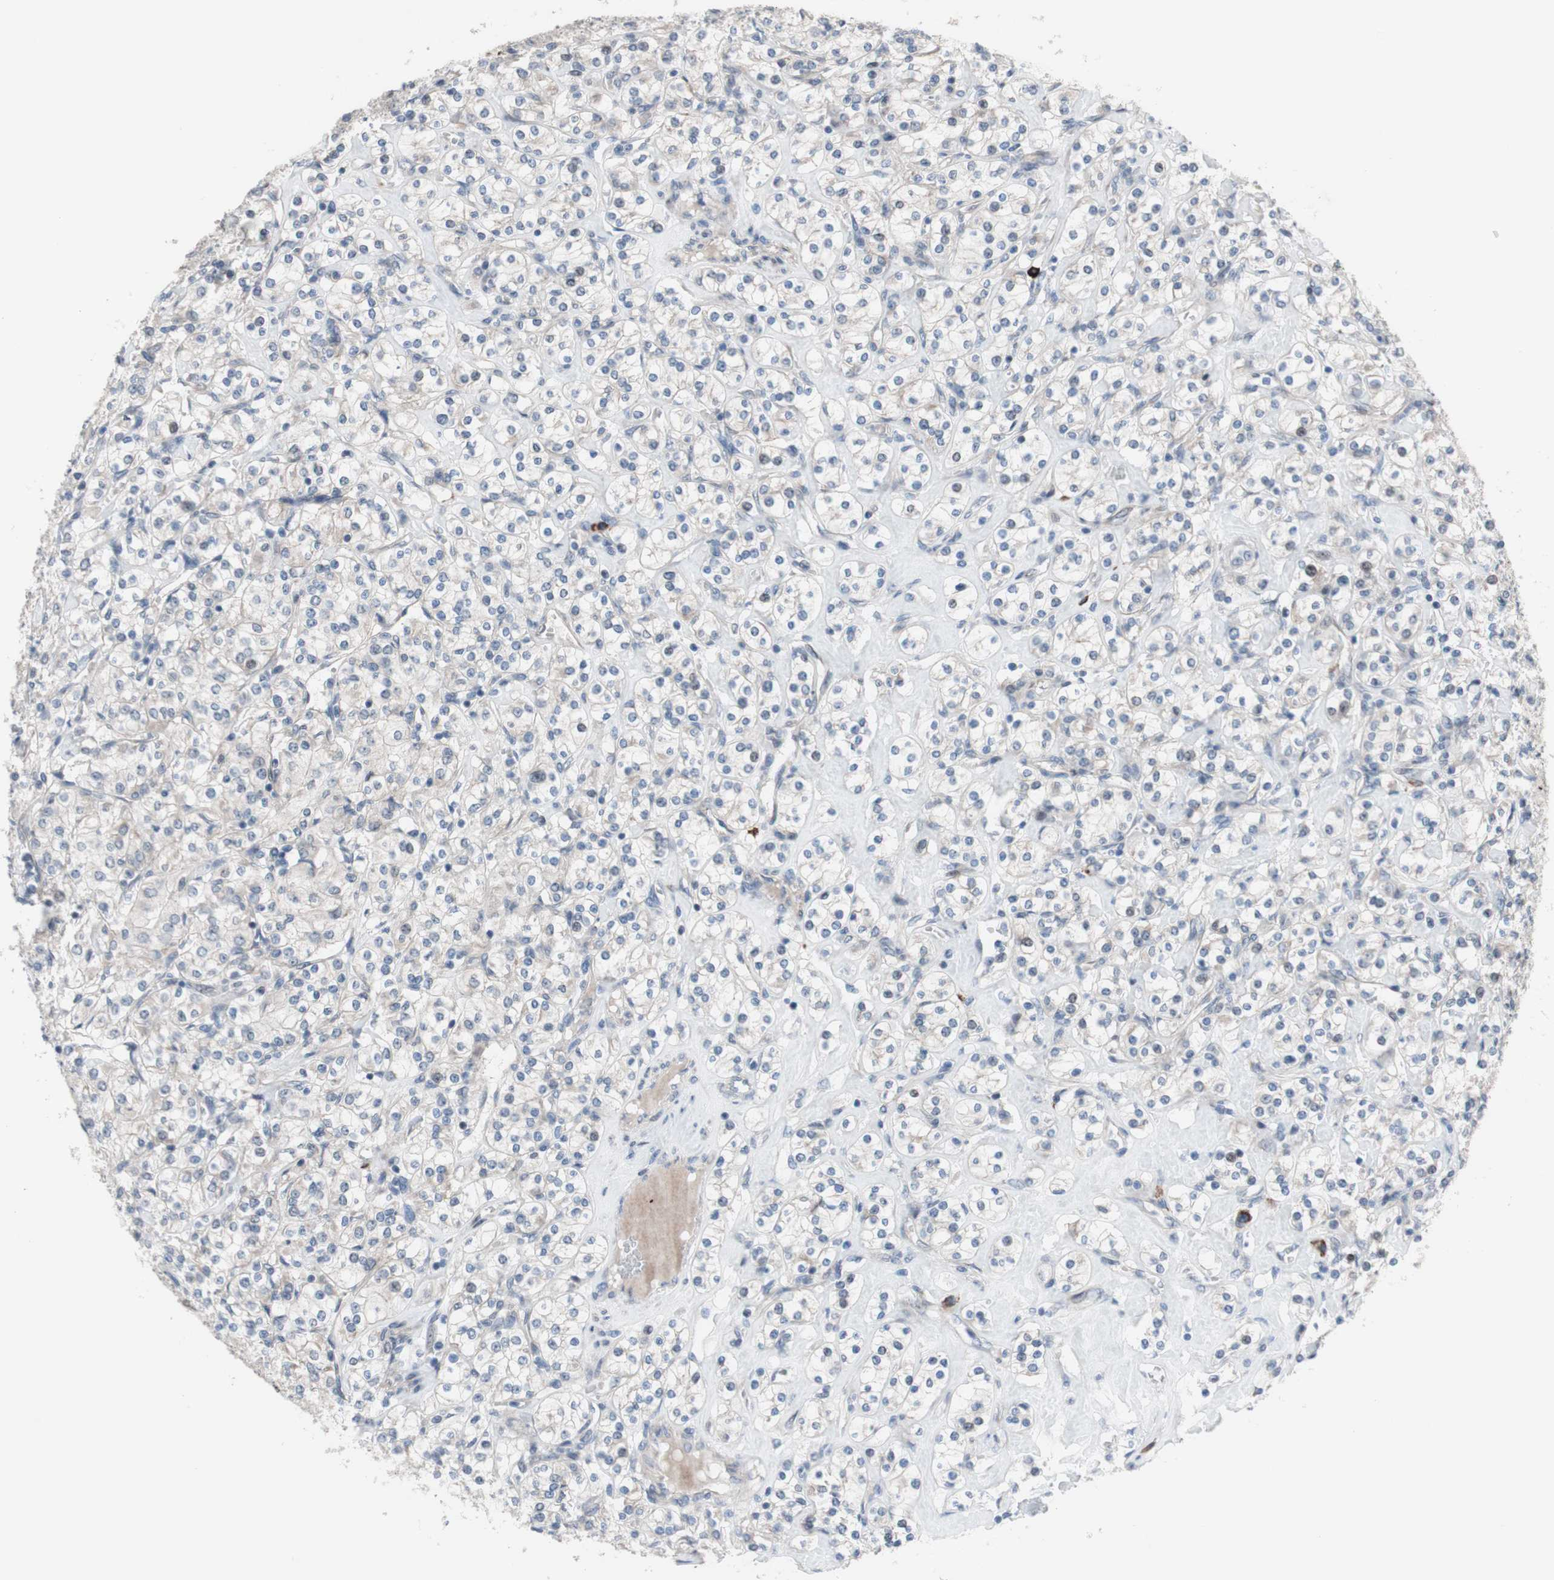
{"staining": {"intensity": "moderate", "quantity": "<25%", "location": "nuclear"}, "tissue": "renal cancer", "cell_type": "Tumor cells", "image_type": "cancer", "snomed": [{"axis": "morphology", "description": "Adenocarcinoma, NOS"}, {"axis": "topography", "description": "Kidney"}], "caption": "This is an image of IHC staining of renal adenocarcinoma, which shows moderate expression in the nuclear of tumor cells.", "gene": "PHTF2", "patient": {"sex": "male", "age": 77}}